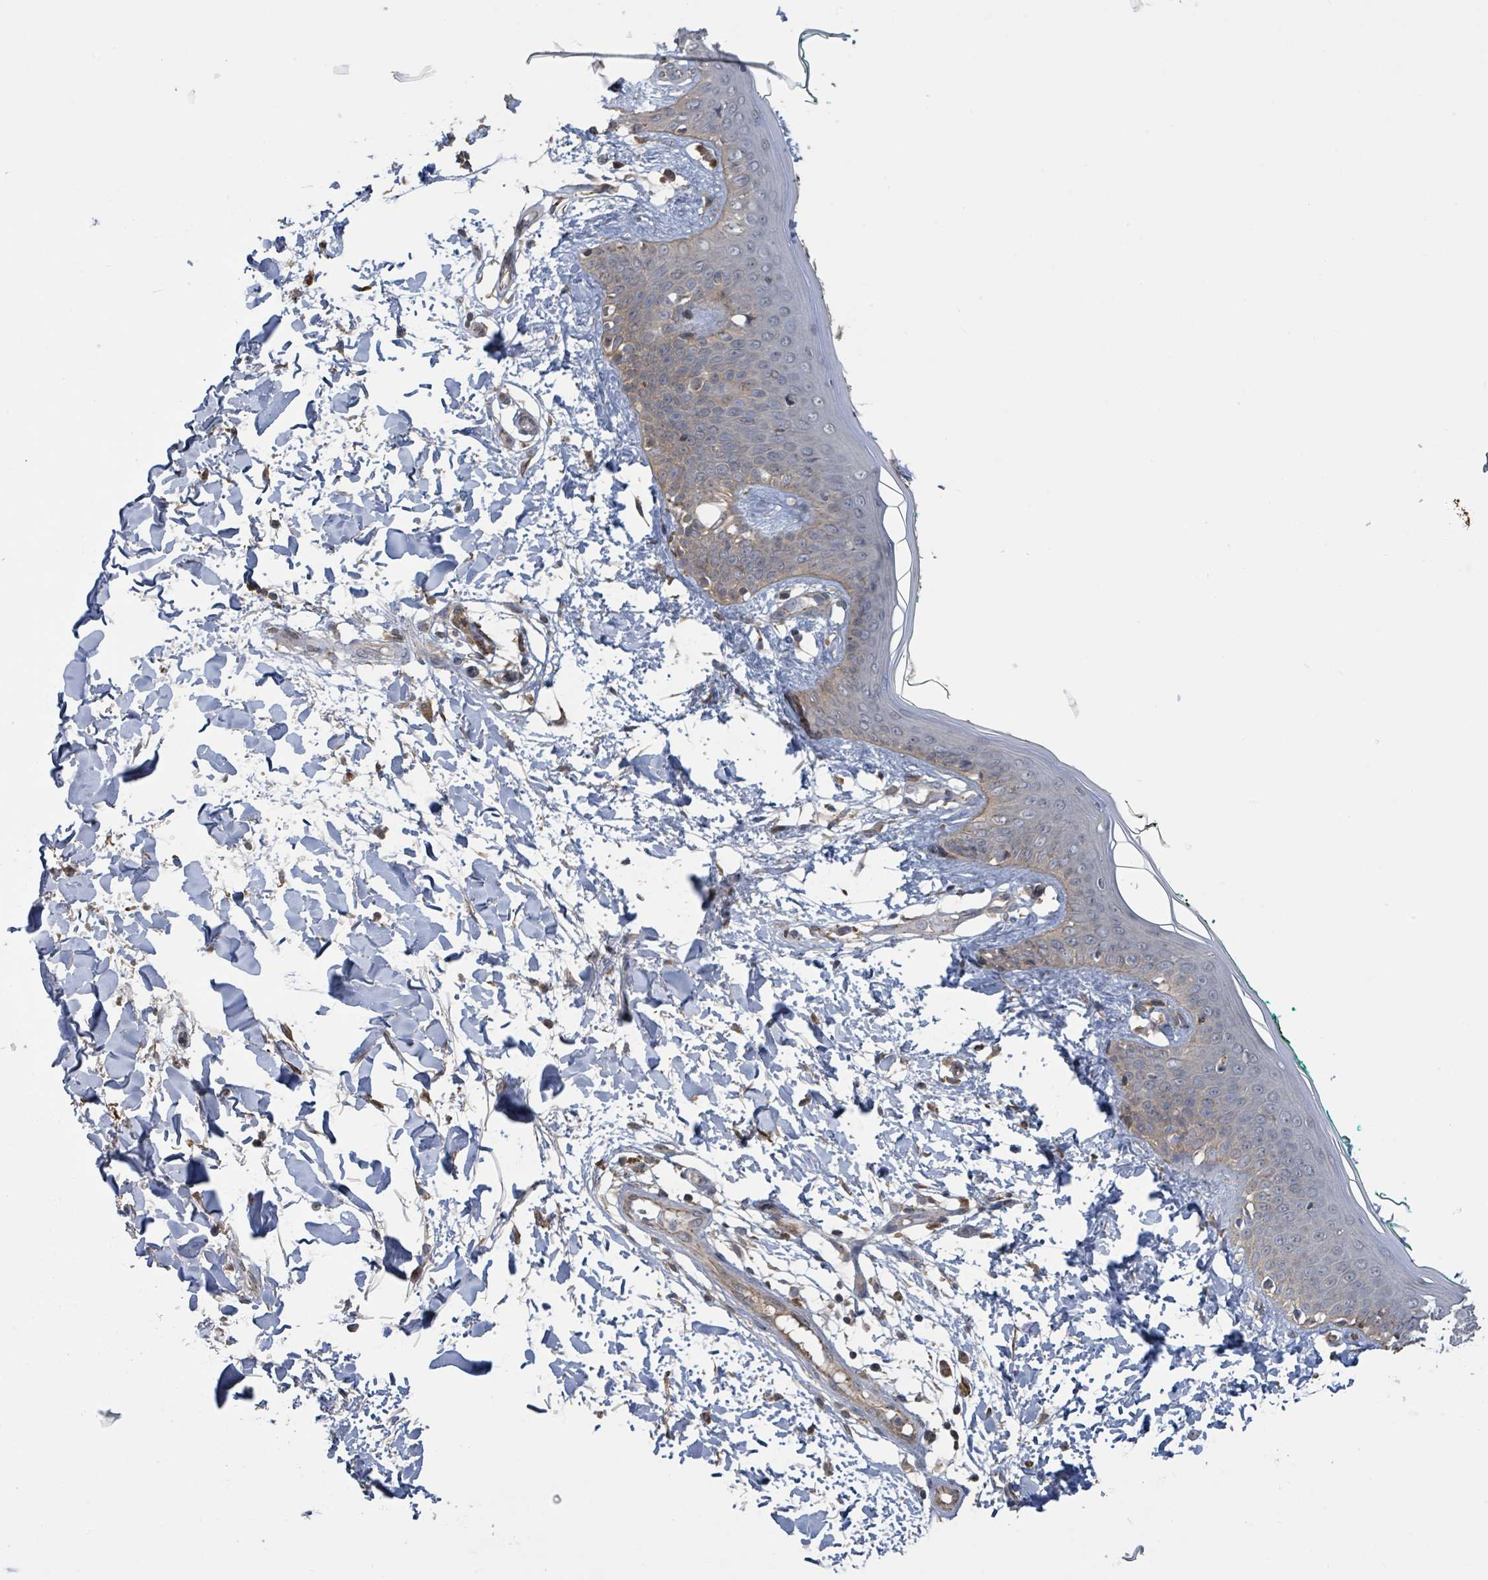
{"staining": {"intensity": "weak", "quantity": ">75%", "location": "cytoplasmic/membranous"}, "tissue": "skin", "cell_type": "Fibroblasts", "image_type": "normal", "snomed": [{"axis": "morphology", "description": "Normal tissue, NOS"}, {"axis": "topography", "description": "Skin"}], "caption": "A brown stain shows weak cytoplasmic/membranous expression of a protein in fibroblasts of normal human skin.", "gene": "CCDC121", "patient": {"sex": "female", "age": 34}}